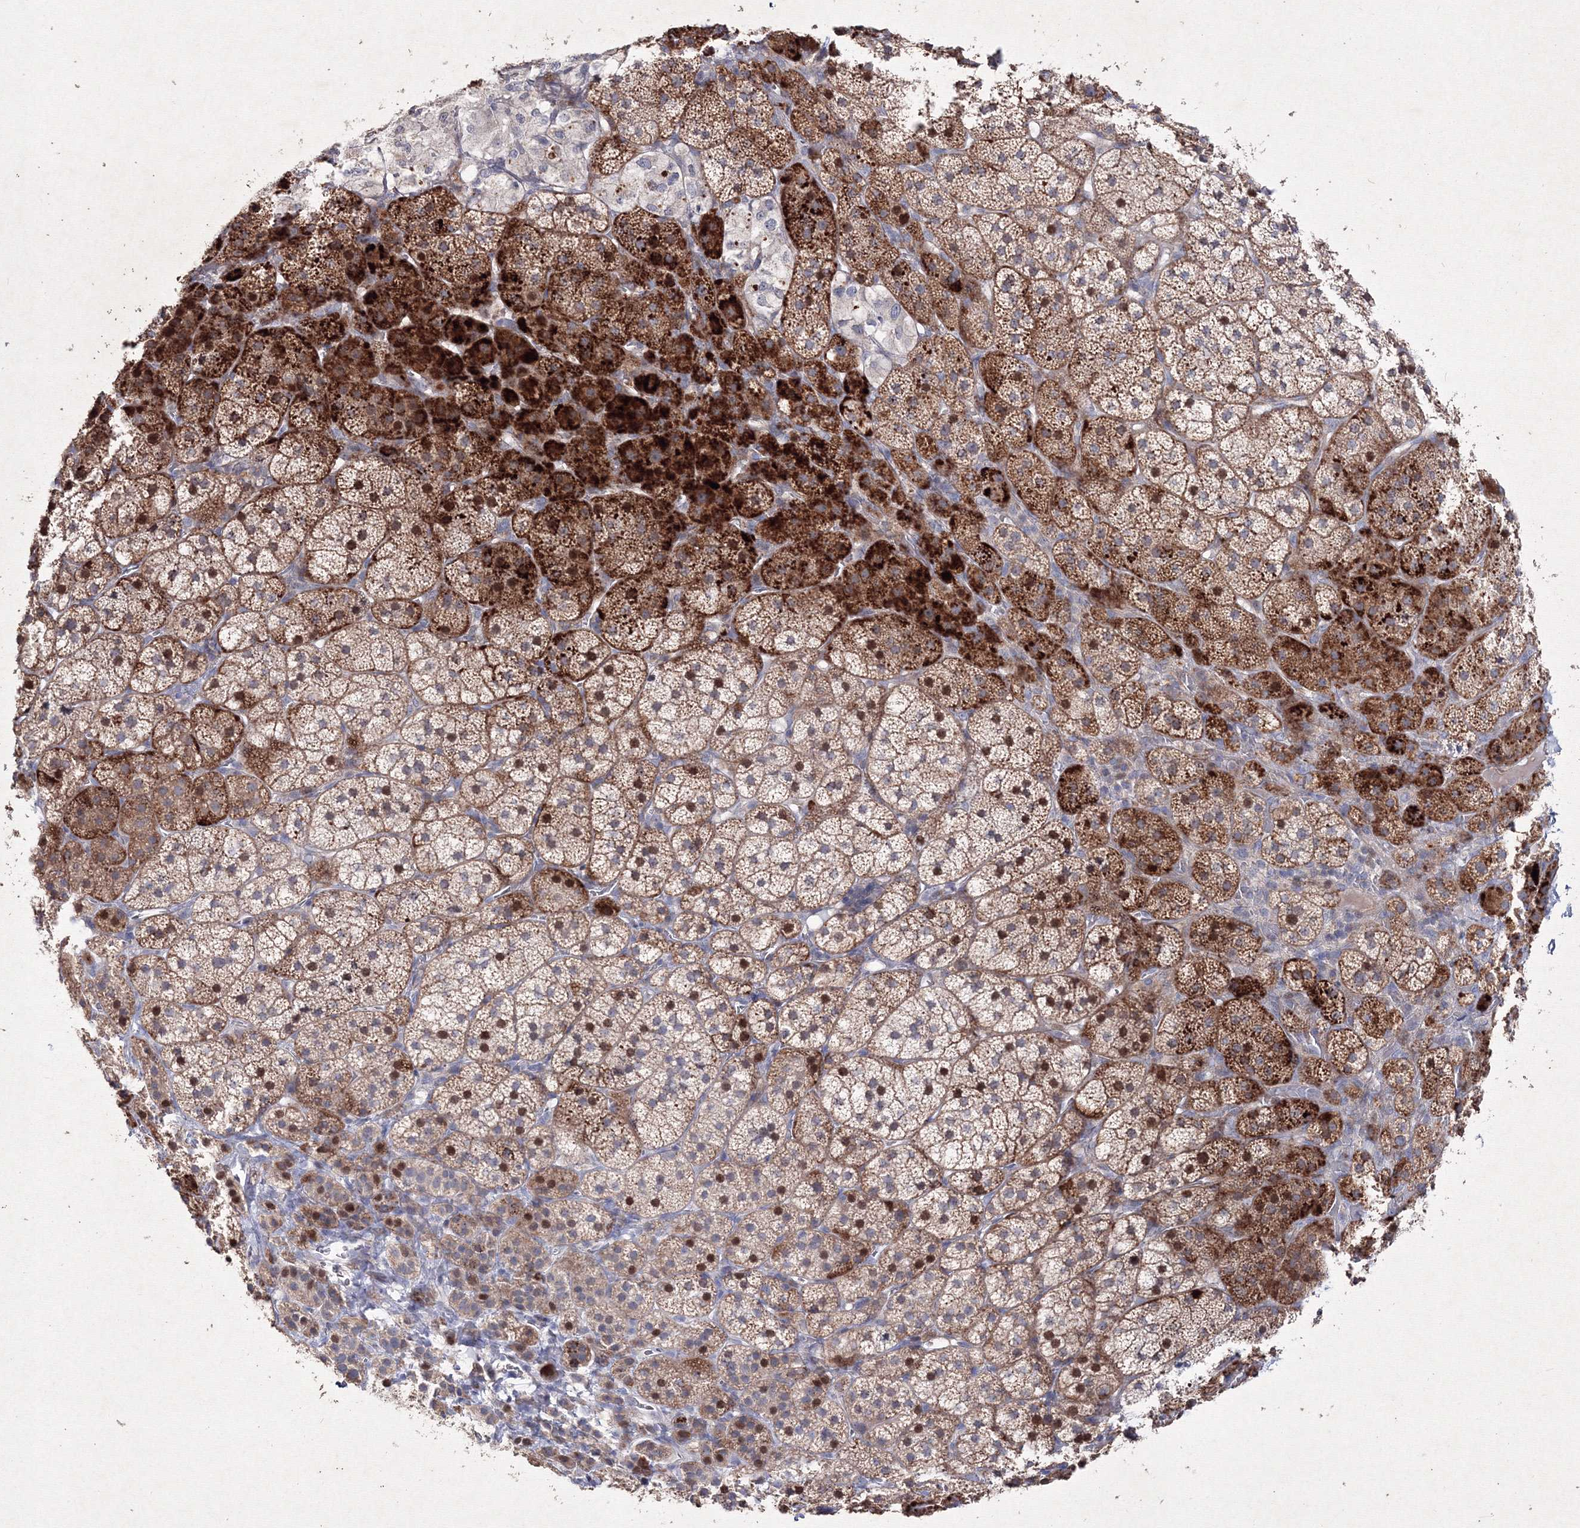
{"staining": {"intensity": "strong", "quantity": ">75%", "location": "cytoplasmic/membranous,nuclear"}, "tissue": "adrenal gland", "cell_type": "Glandular cells", "image_type": "normal", "snomed": [{"axis": "morphology", "description": "Normal tissue, NOS"}, {"axis": "topography", "description": "Adrenal gland"}], "caption": "The immunohistochemical stain labels strong cytoplasmic/membranous,nuclear staining in glandular cells of normal adrenal gland. The staining was performed using DAB (3,3'-diaminobenzidine) to visualize the protein expression in brown, while the nuclei were stained in blue with hematoxylin (Magnification: 20x).", "gene": "SMIM29", "patient": {"sex": "female", "age": 44}}